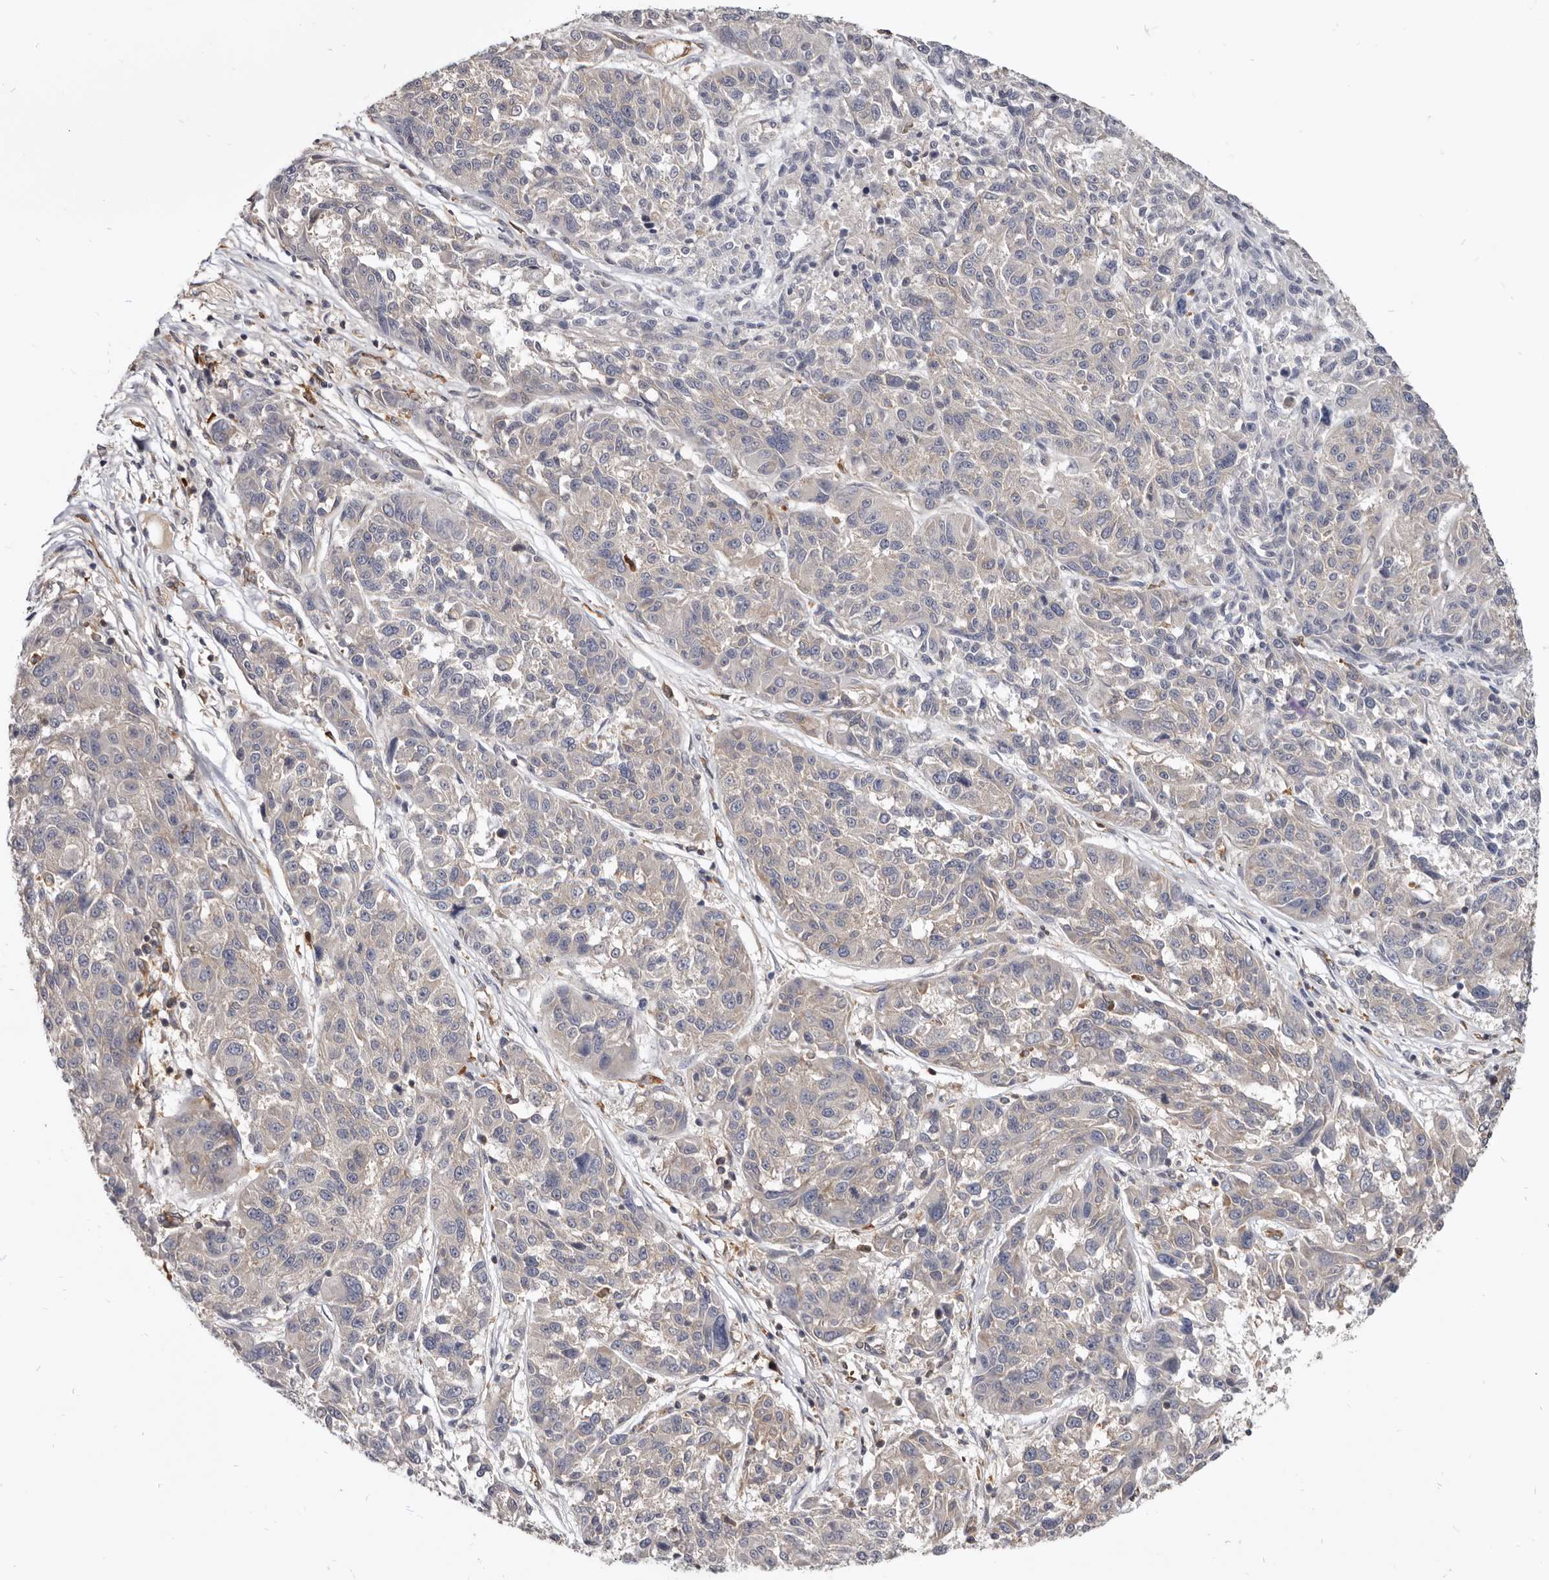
{"staining": {"intensity": "negative", "quantity": "none", "location": "none"}, "tissue": "melanoma", "cell_type": "Tumor cells", "image_type": "cancer", "snomed": [{"axis": "morphology", "description": "Malignant melanoma, NOS"}, {"axis": "topography", "description": "Skin"}], "caption": "There is no significant staining in tumor cells of melanoma. Nuclei are stained in blue.", "gene": "CBL", "patient": {"sex": "male", "age": 53}}